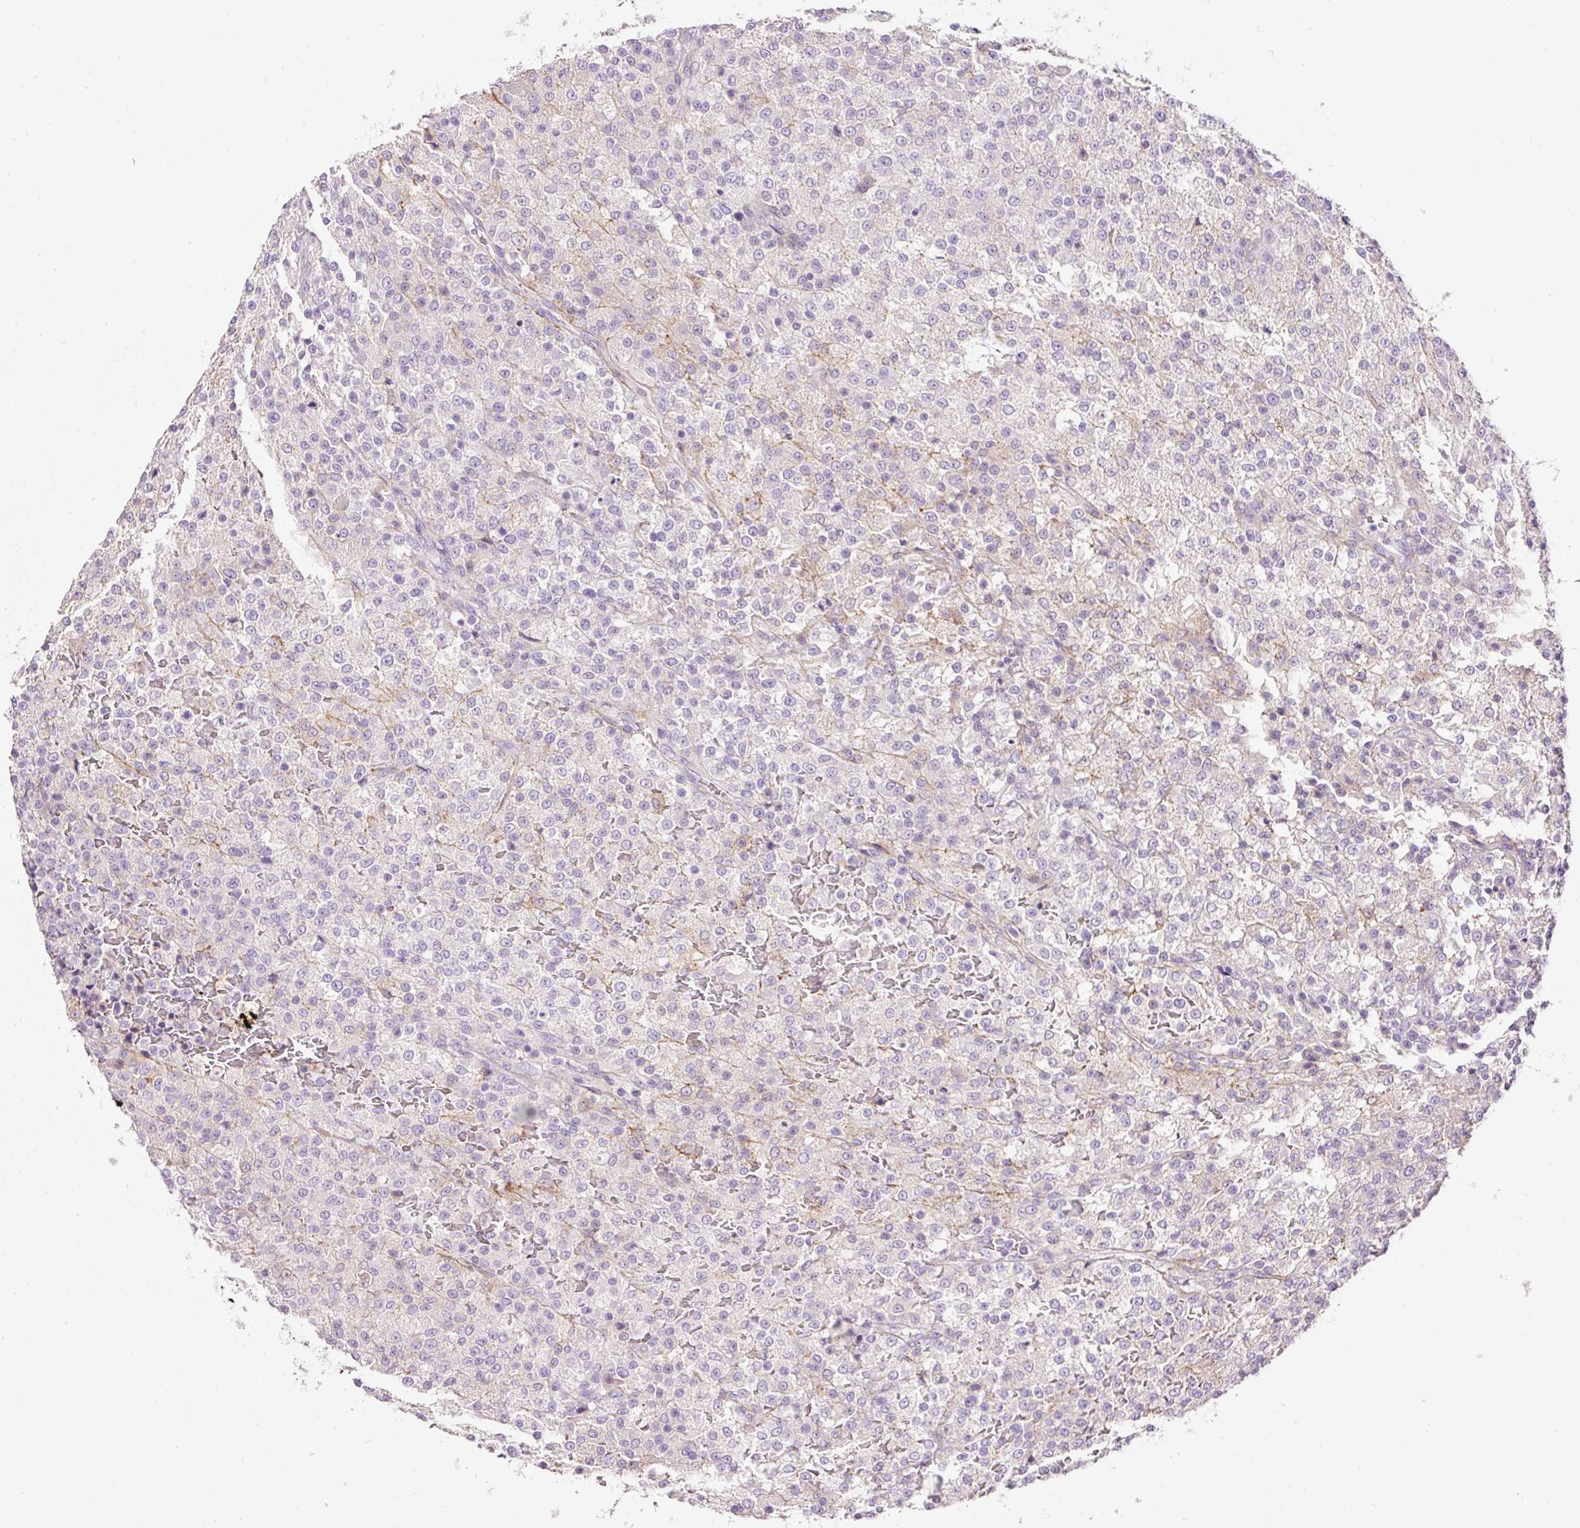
{"staining": {"intensity": "negative", "quantity": "none", "location": "none"}, "tissue": "testis cancer", "cell_type": "Tumor cells", "image_type": "cancer", "snomed": [{"axis": "morphology", "description": "Seminoma, NOS"}, {"axis": "topography", "description": "Testis"}], "caption": "This is an IHC micrograph of human testis cancer. There is no staining in tumor cells.", "gene": "SOS2", "patient": {"sex": "male", "age": 59}}